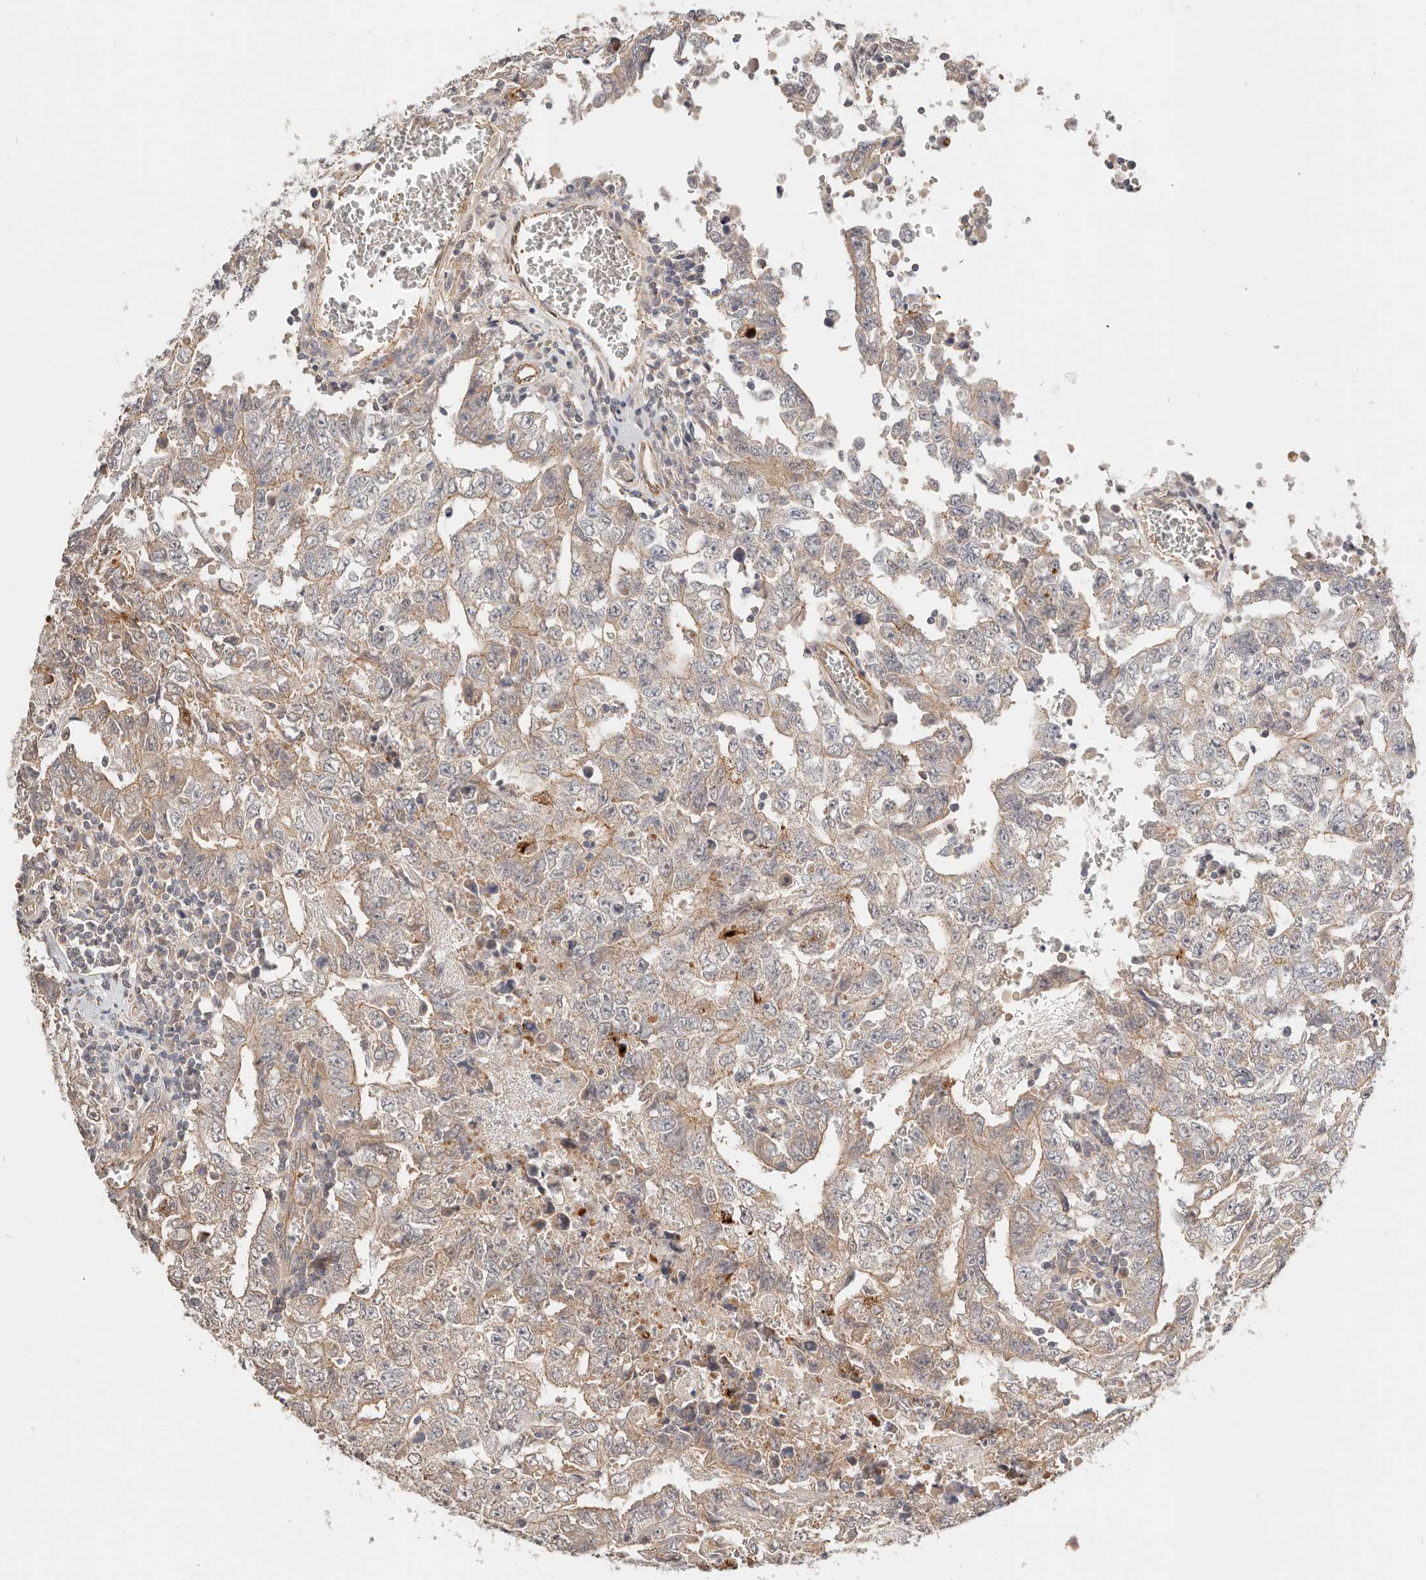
{"staining": {"intensity": "weak", "quantity": "25%-75%", "location": "cytoplasmic/membranous"}, "tissue": "testis cancer", "cell_type": "Tumor cells", "image_type": "cancer", "snomed": [{"axis": "morphology", "description": "Carcinoma, Embryonal, NOS"}, {"axis": "topography", "description": "Testis"}], "caption": "Testis cancer (embryonal carcinoma) was stained to show a protein in brown. There is low levels of weak cytoplasmic/membranous staining in about 25%-75% of tumor cells.", "gene": "ZRANB1", "patient": {"sex": "male", "age": 26}}